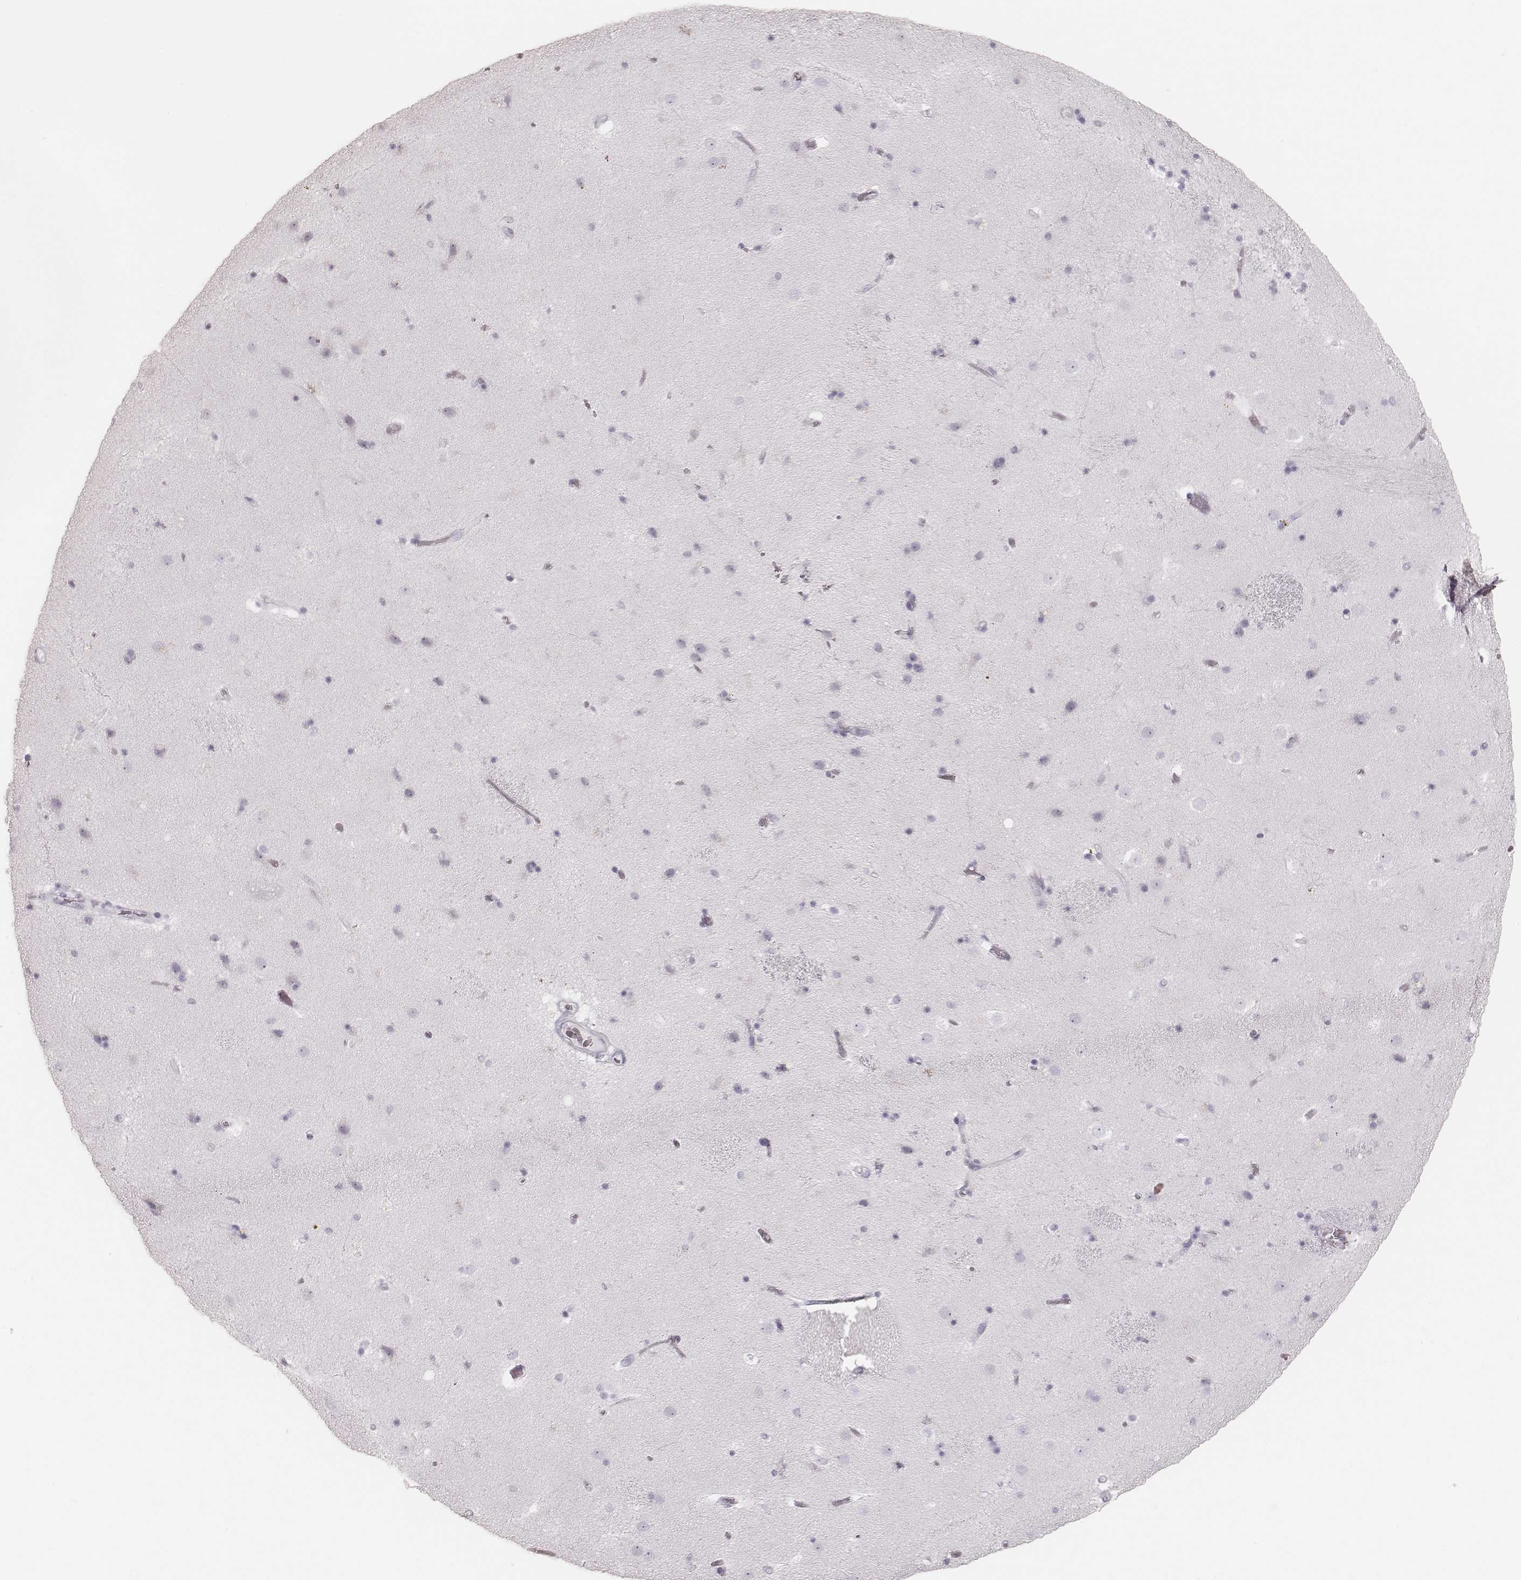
{"staining": {"intensity": "negative", "quantity": "none", "location": "none"}, "tissue": "caudate", "cell_type": "Glial cells", "image_type": "normal", "snomed": [{"axis": "morphology", "description": "Normal tissue, NOS"}, {"axis": "topography", "description": "Lateral ventricle wall"}], "caption": "This is an immunohistochemistry (IHC) histopathology image of benign human caudate. There is no expression in glial cells.", "gene": "KRT34", "patient": {"sex": "female", "age": 71}}